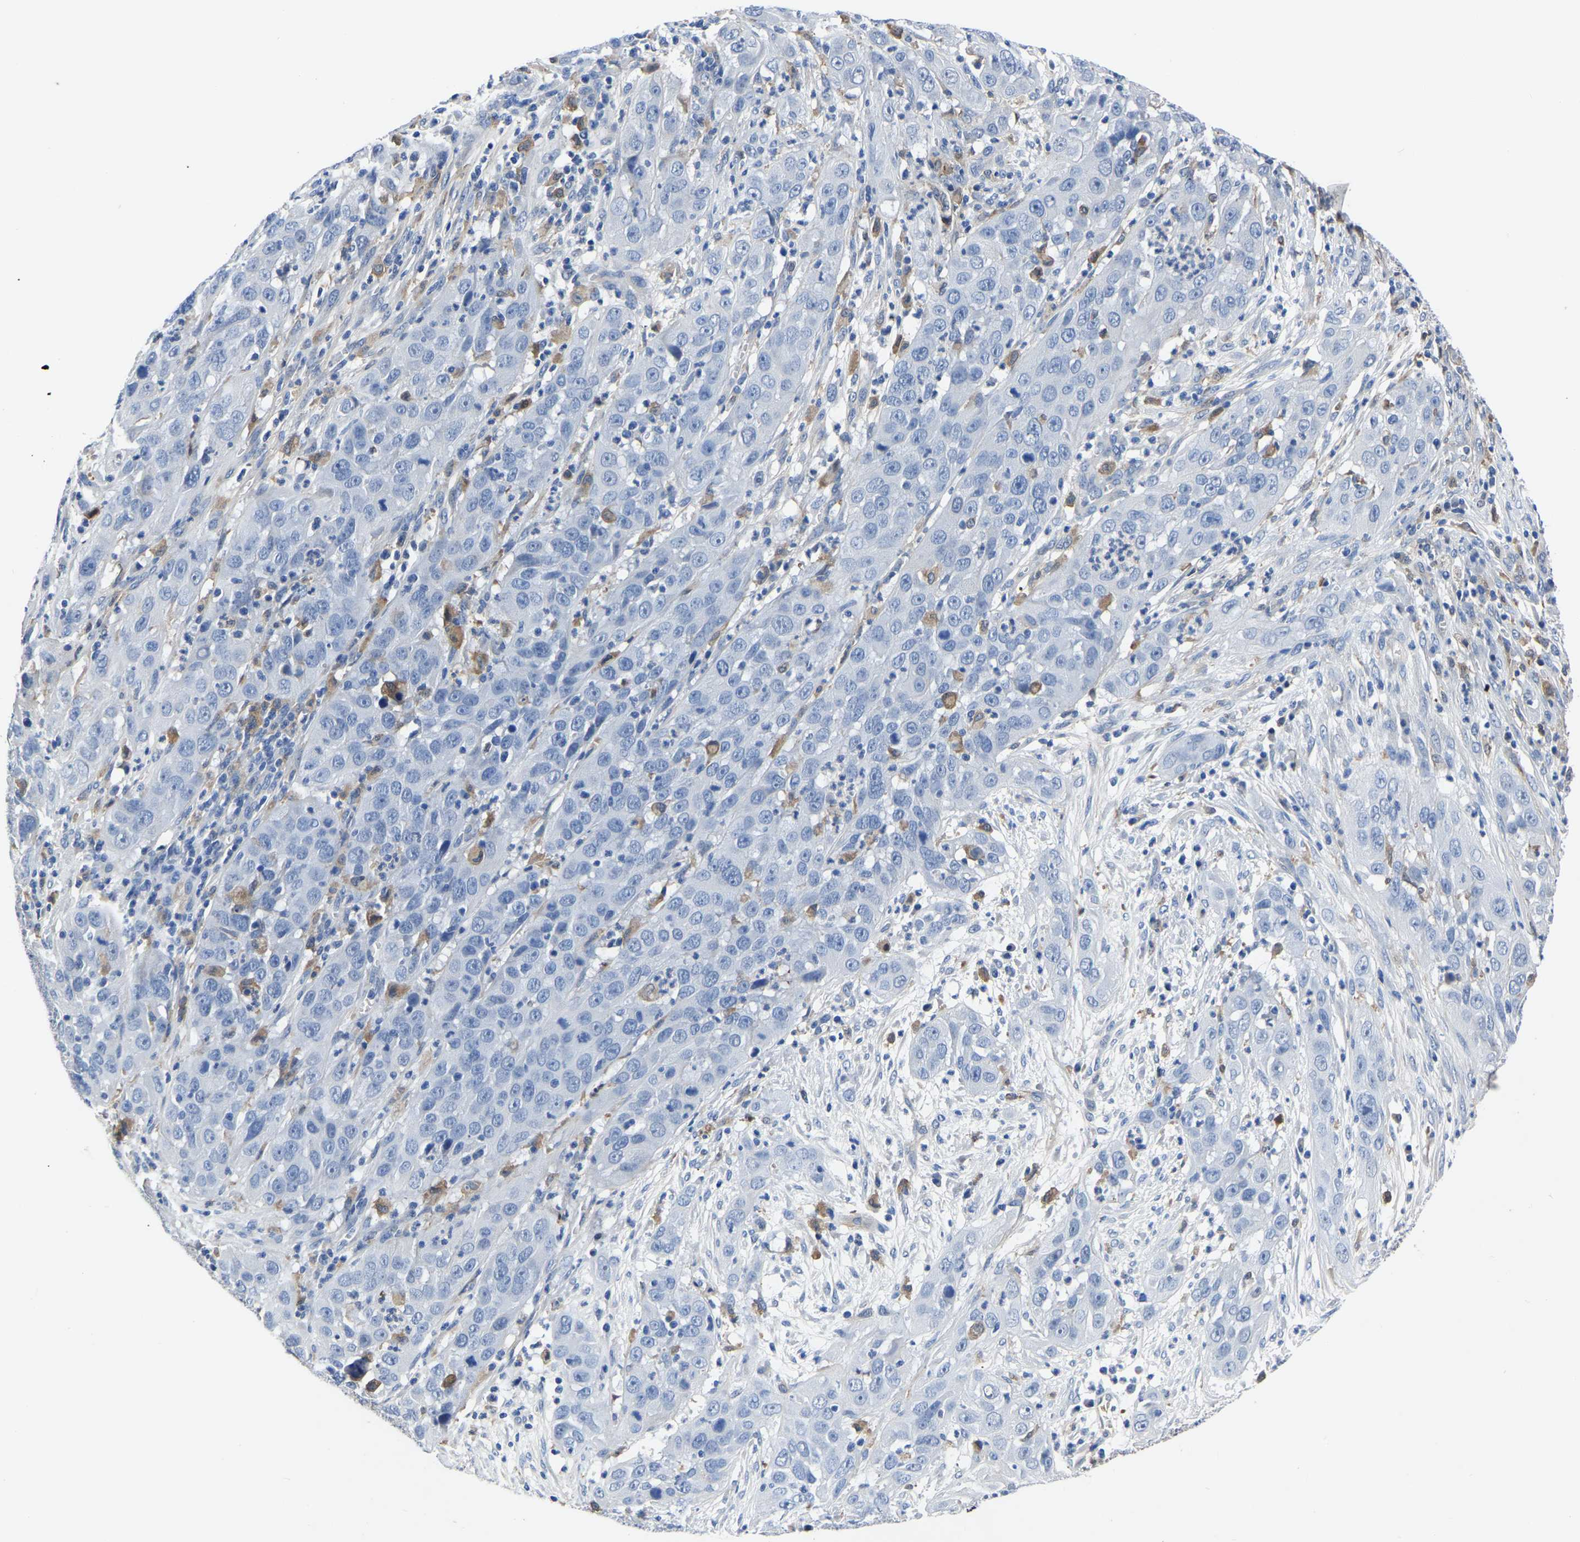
{"staining": {"intensity": "negative", "quantity": "none", "location": "none"}, "tissue": "cervical cancer", "cell_type": "Tumor cells", "image_type": "cancer", "snomed": [{"axis": "morphology", "description": "Squamous cell carcinoma, NOS"}, {"axis": "topography", "description": "Cervix"}], "caption": "This is an IHC micrograph of cervical squamous cell carcinoma. There is no positivity in tumor cells.", "gene": "ATG2B", "patient": {"sex": "female", "age": 32}}